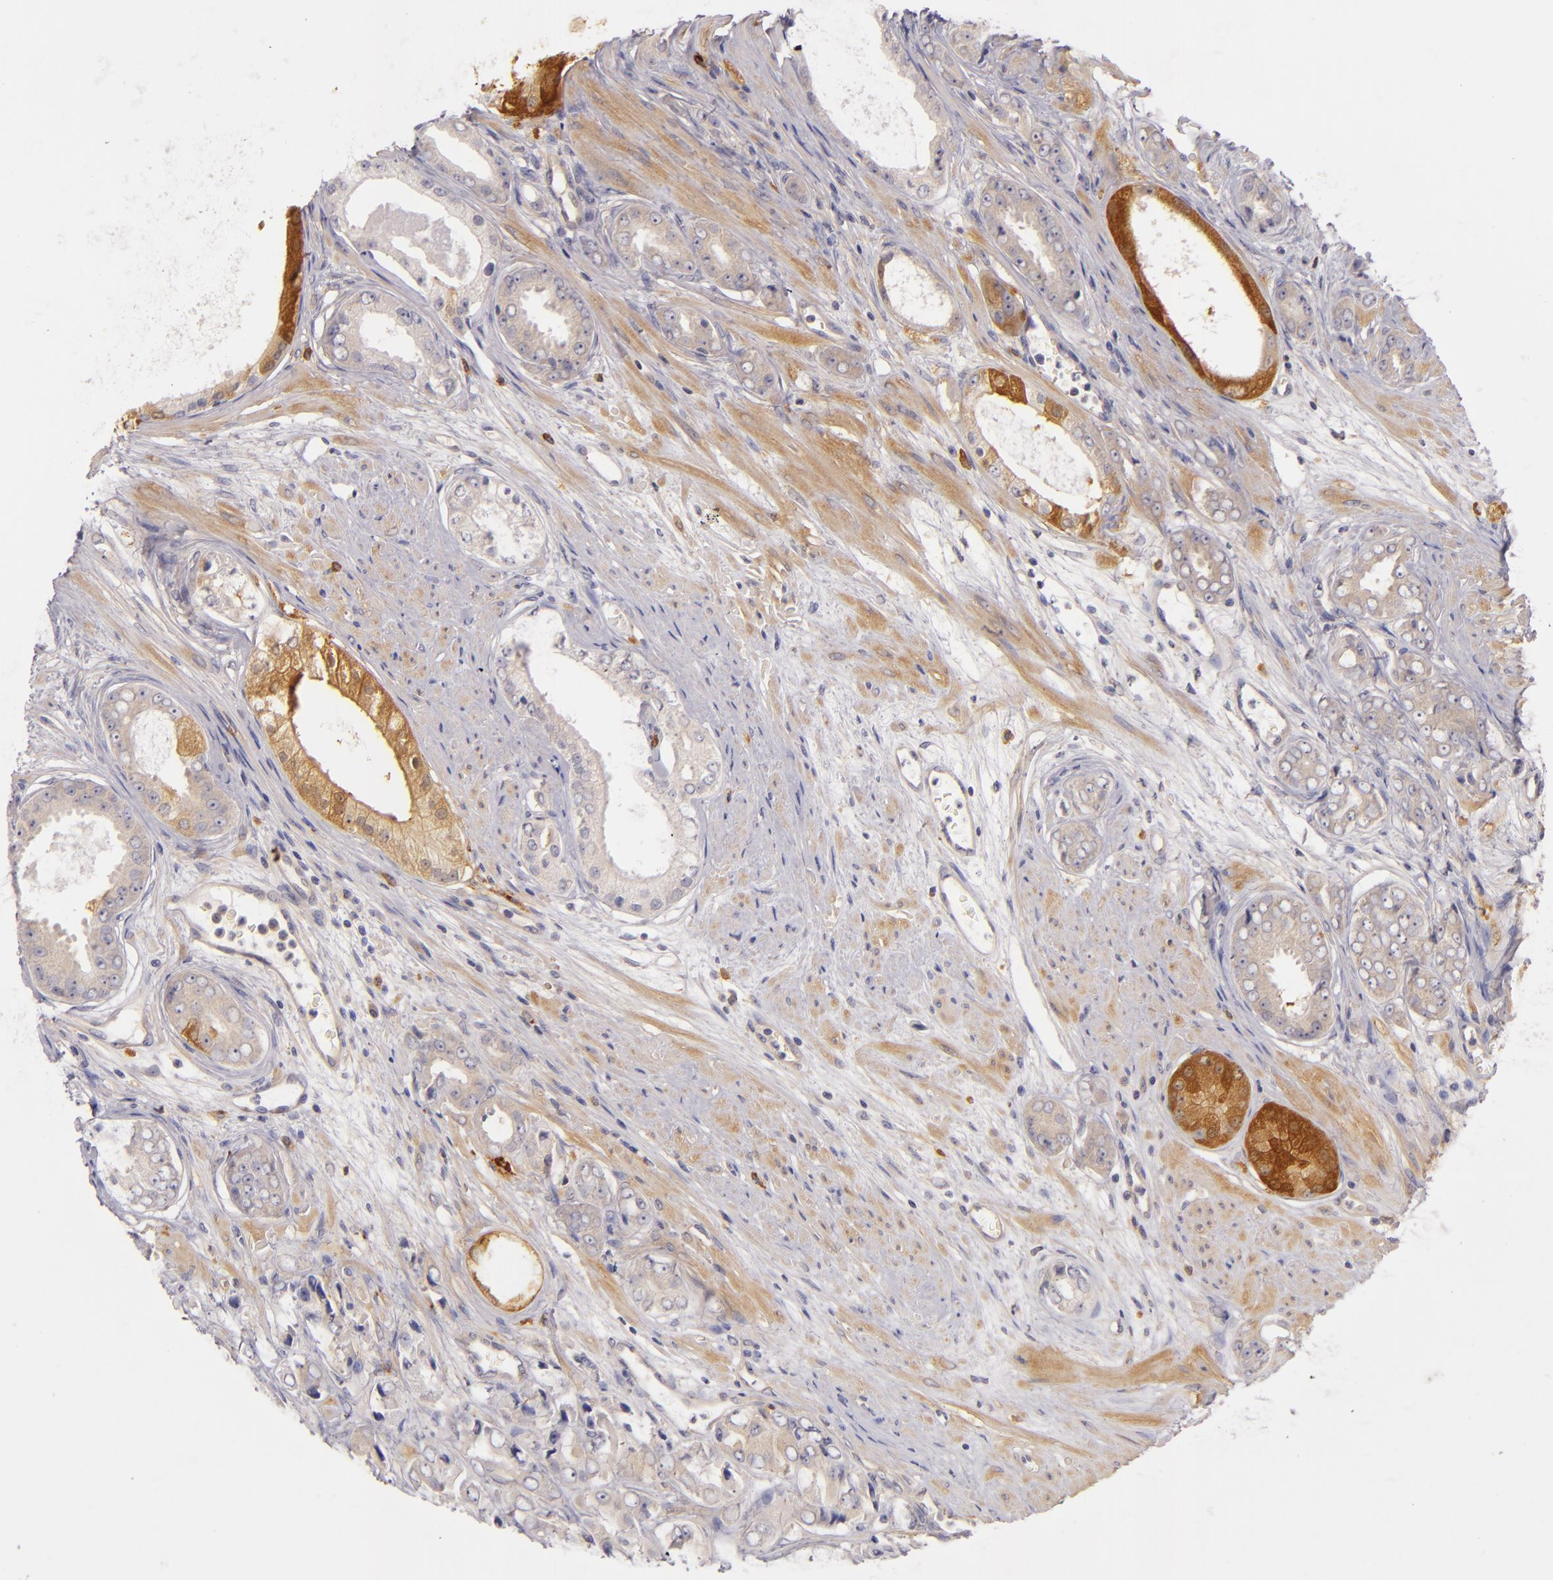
{"staining": {"intensity": "moderate", "quantity": "<25%", "location": "cytoplasmic/membranous"}, "tissue": "prostate cancer", "cell_type": "Tumor cells", "image_type": "cancer", "snomed": [{"axis": "morphology", "description": "Adenocarcinoma, Medium grade"}, {"axis": "topography", "description": "Prostate"}], "caption": "Immunohistochemical staining of human prostate cancer (adenocarcinoma (medium-grade)) exhibits moderate cytoplasmic/membranous protein staining in approximately <25% of tumor cells.", "gene": "CD83", "patient": {"sex": "male", "age": 53}}